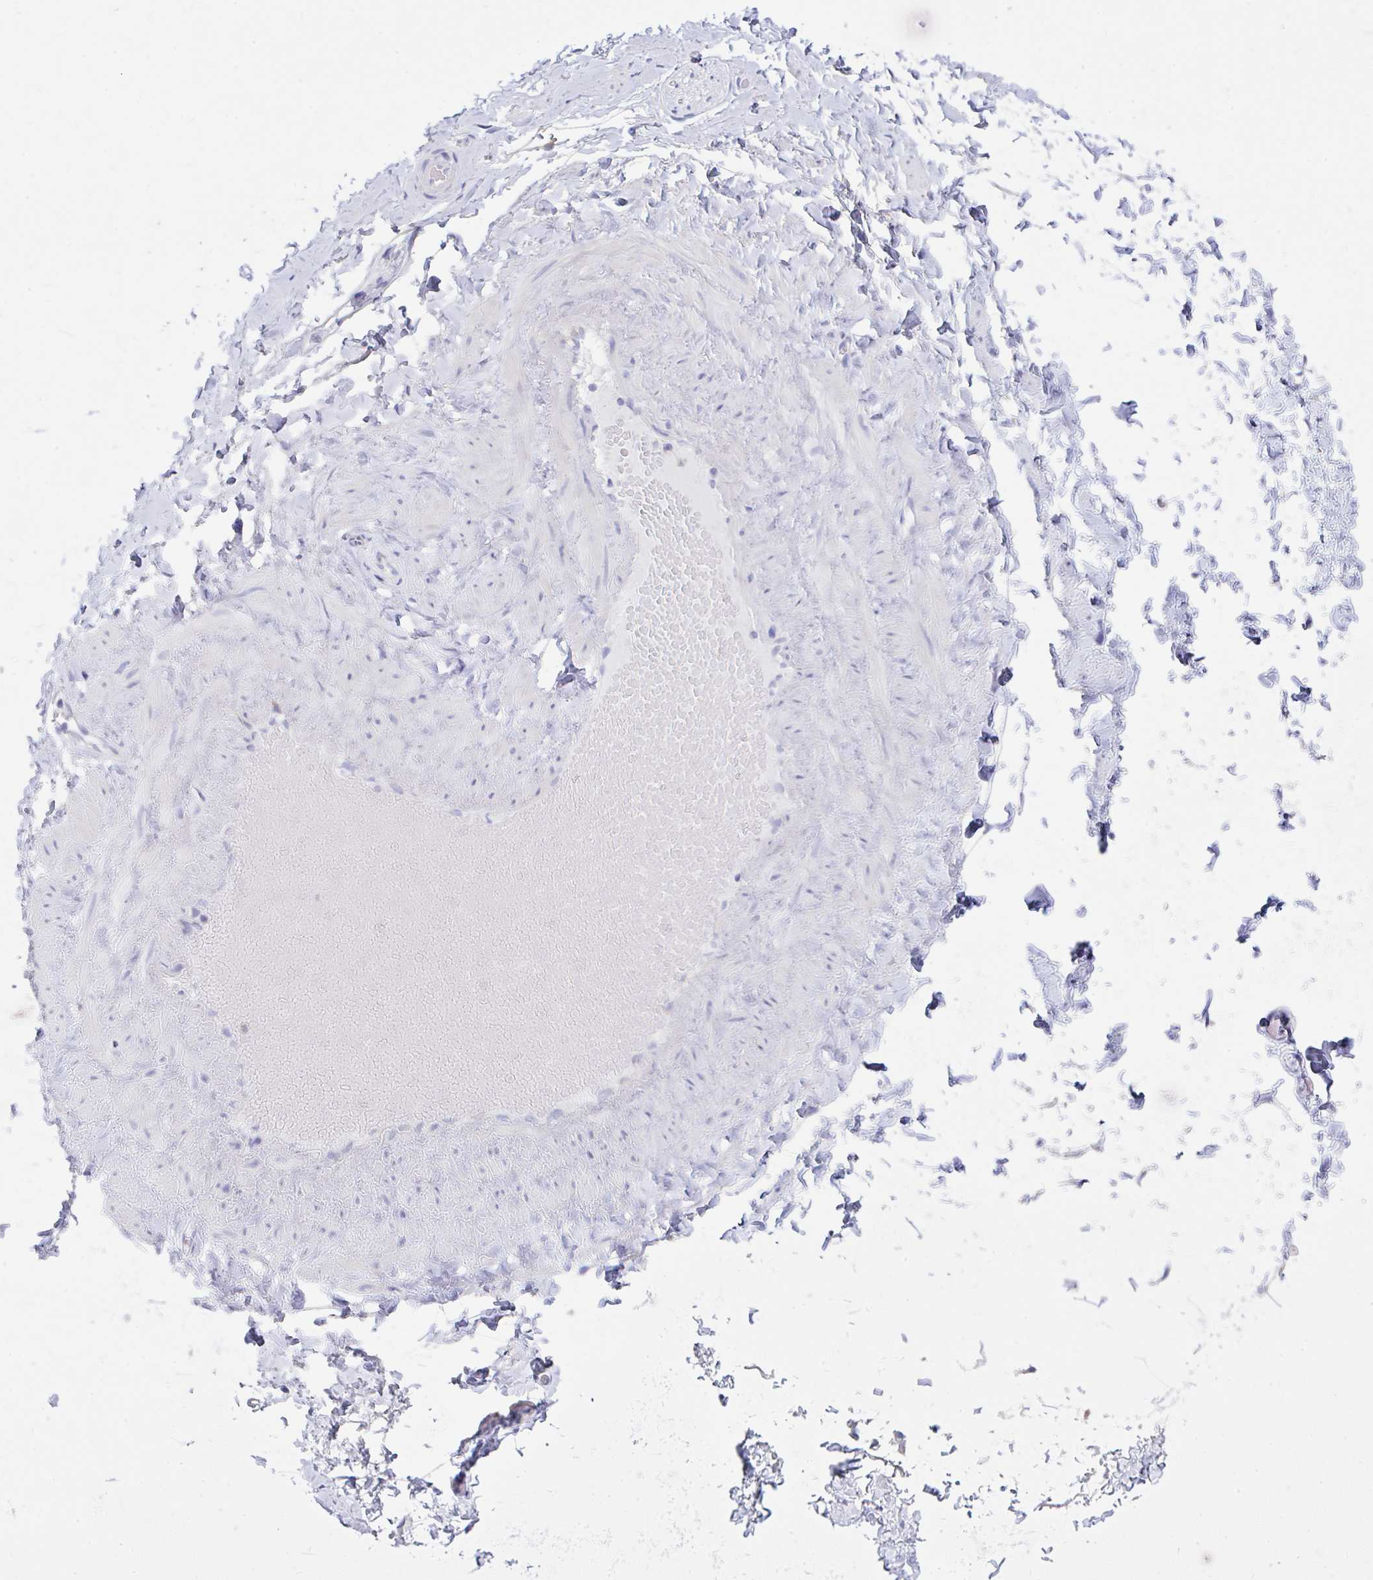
{"staining": {"intensity": "negative", "quantity": "none", "location": "none"}, "tissue": "soft tissue", "cell_type": "Fibroblasts", "image_type": "normal", "snomed": [{"axis": "morphology", "description": "Normal tissue, NOS"}, {"axis": "topography", "description": "Soft tissue"}, {"axis": "topography", "description": "Adipose tissue"}, {"axis": "topography", "description": "Vascular tissue"}, {"axis": "topography", "description": "Peripheral nerve tissue"}], "caption": "Immunohistochemistry (IHC) histopathology image of benign human soft tissue stained for a protein (brown), which exhibits no staining in fibroblasts.", "gene": "MGAM2", "patient": {"sex": "male", "age": 29}}